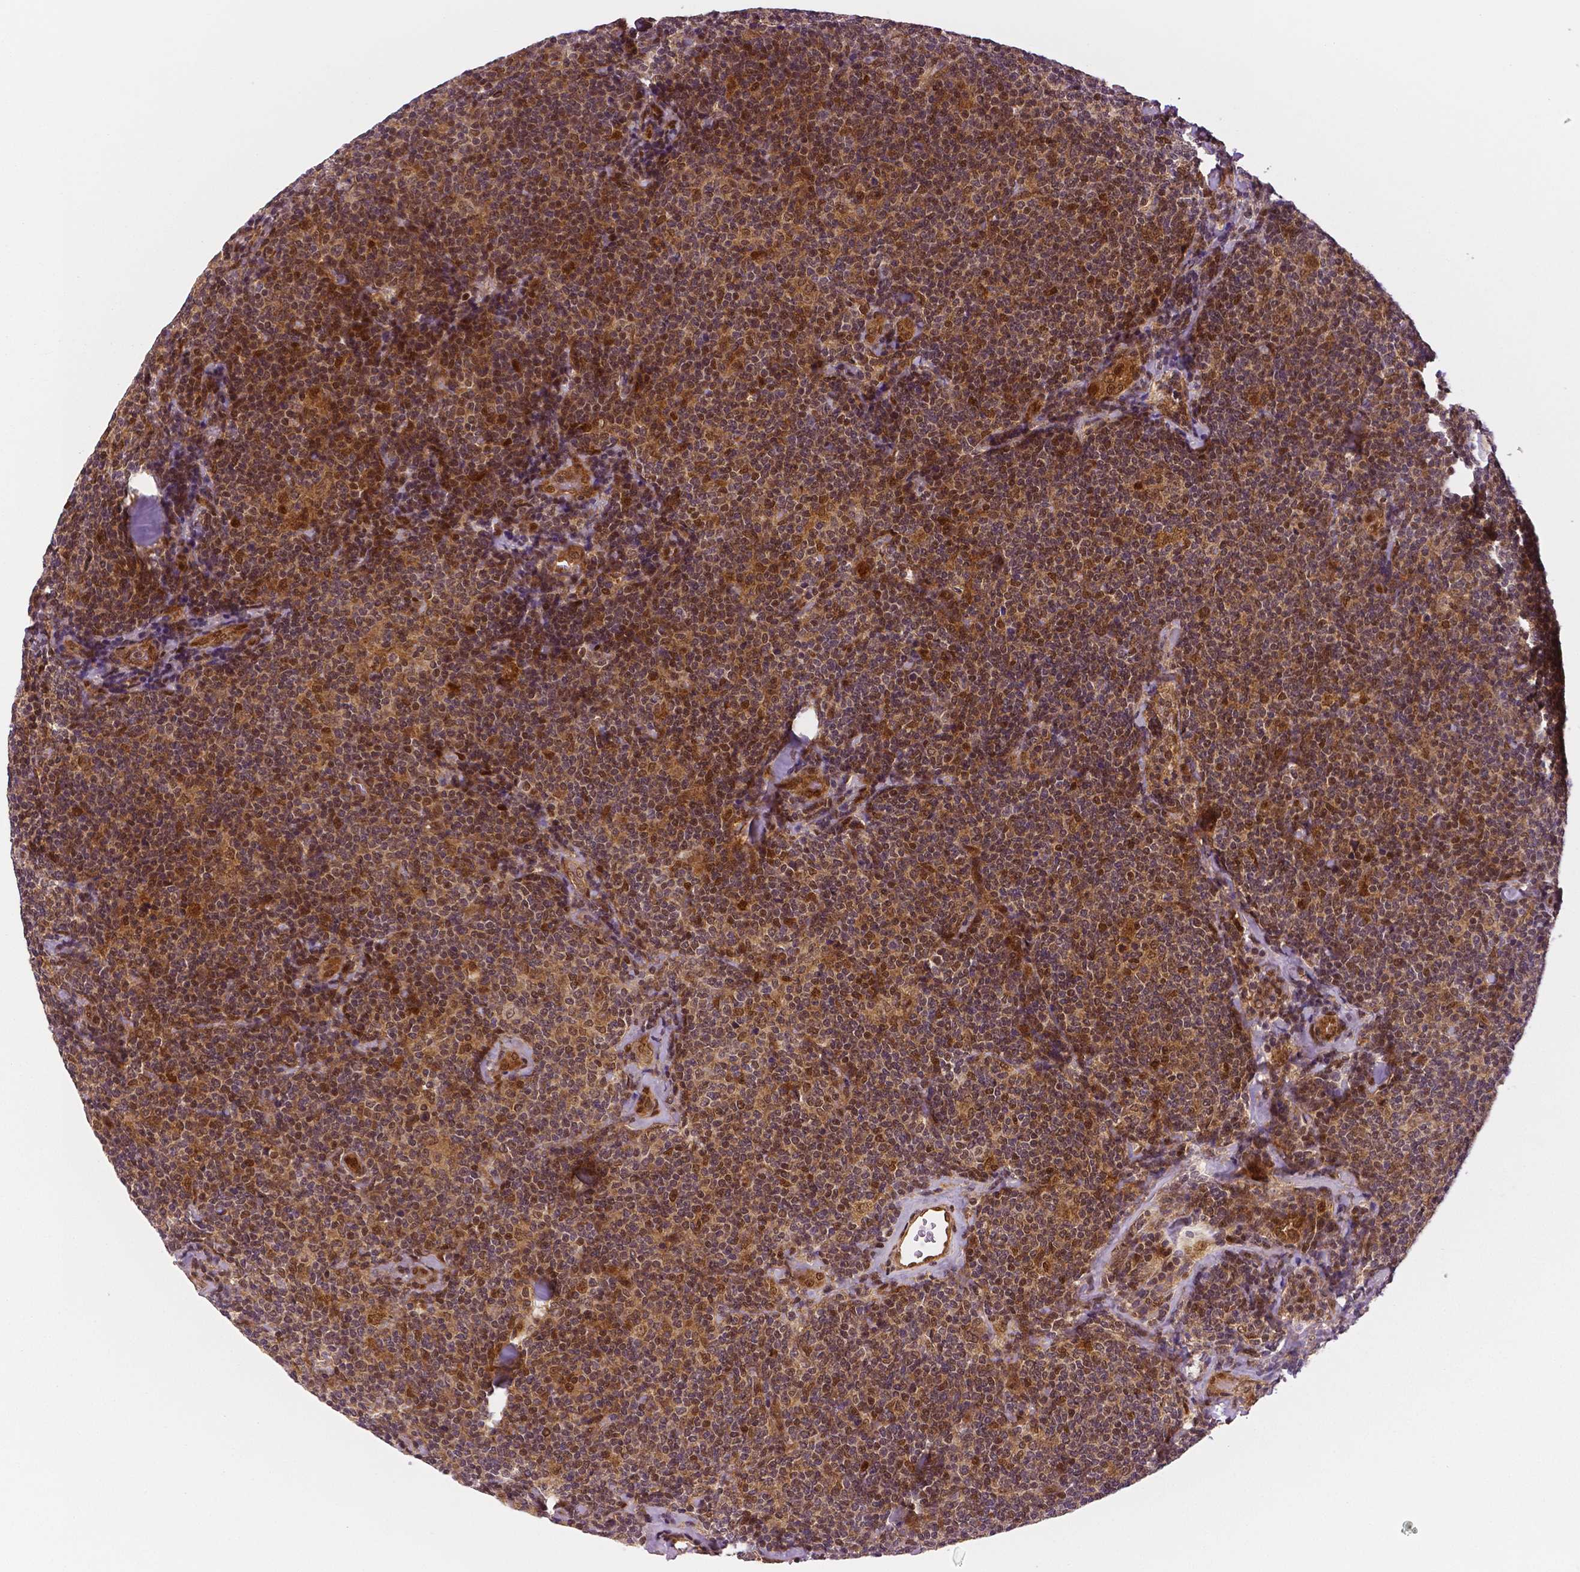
{"staining": {"intensity": "moderate", "quantity": ">75%", "location": "cytoplasmic/membranous"}, "tissue": "lymphoma", "cell_type": "Tumor cells", "image_type": "cancer", "snomed": [{"axis": "morphology", "description": "Malignant lymphoma, non-Hodgkin's type, Low grade"}, {"axis": "topography", "description": "Lymph node"}], "caption": "Protein expression analysis of lymphoma displays moderate cytoplasmic/membranous staining in about >75% of tumor cells. The staining is performed using DAB (3,3'-diaminobenzidine) brown chromogen to label protein expression. The nuclei are counter-stained blue using hematoxylin.", "gene": "STAT3", "patient": {"sex": "female", "age": 56}}